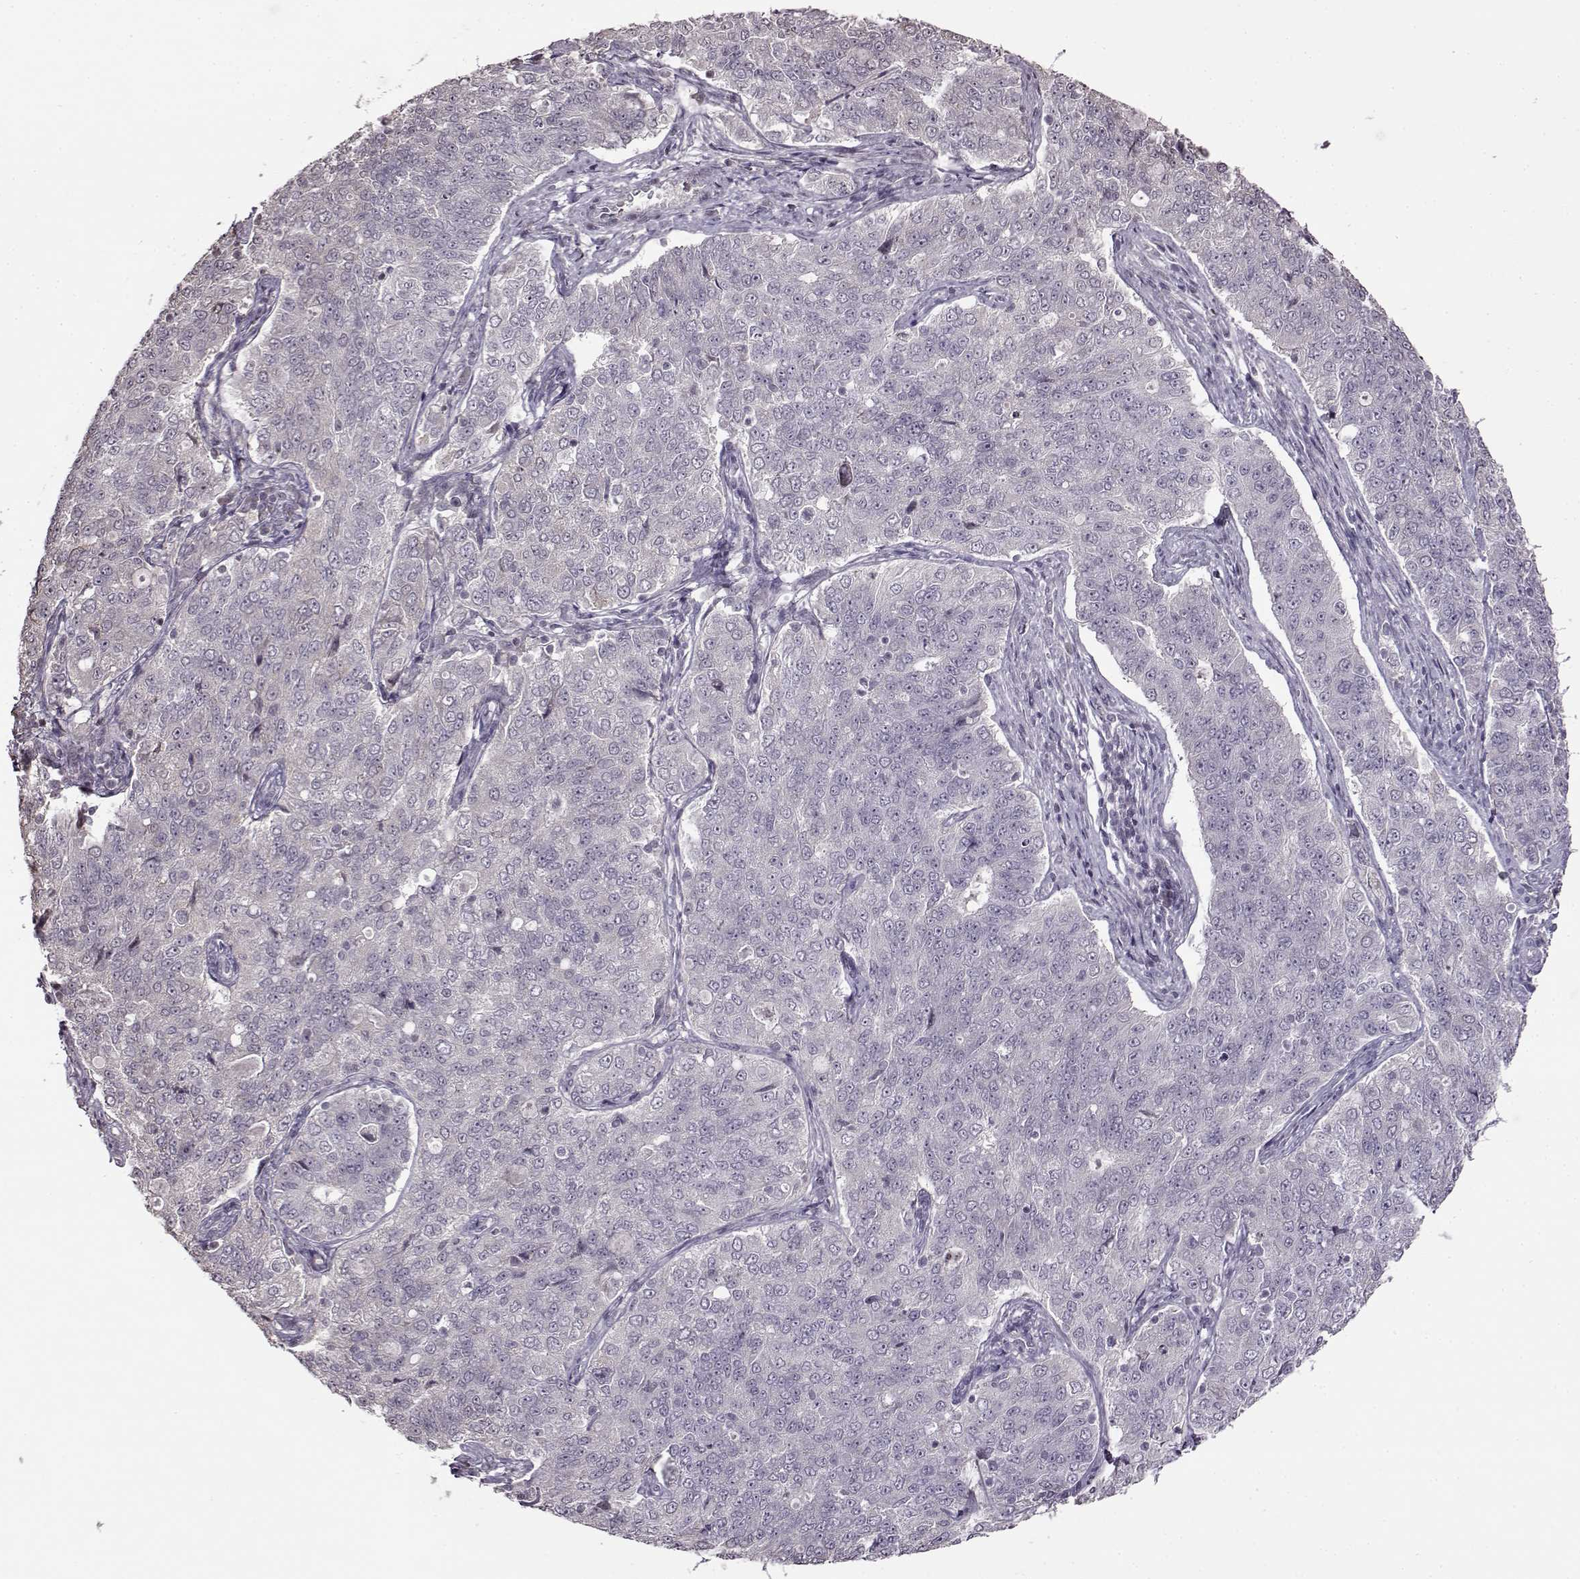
{"staining": {"intensity": "negative", "quantity": "none", "location": "none"}, "tissue": "endometrial cancer", "cell_type": "Tumor cells", "image_type": "cancer", "snomed": [{"axis": "morphology", "description": "Adenocarcinoma, NOS"}, {"axis": "topography", "description": "Endometrium"}], "caption": "Protein analysis of endometrial adenocarcinoma displays no significant positivity in tumor cells. Nuclei are stained in blue.", "gene": "FSHB", "patient": {"sex": "female", "age": 43}}